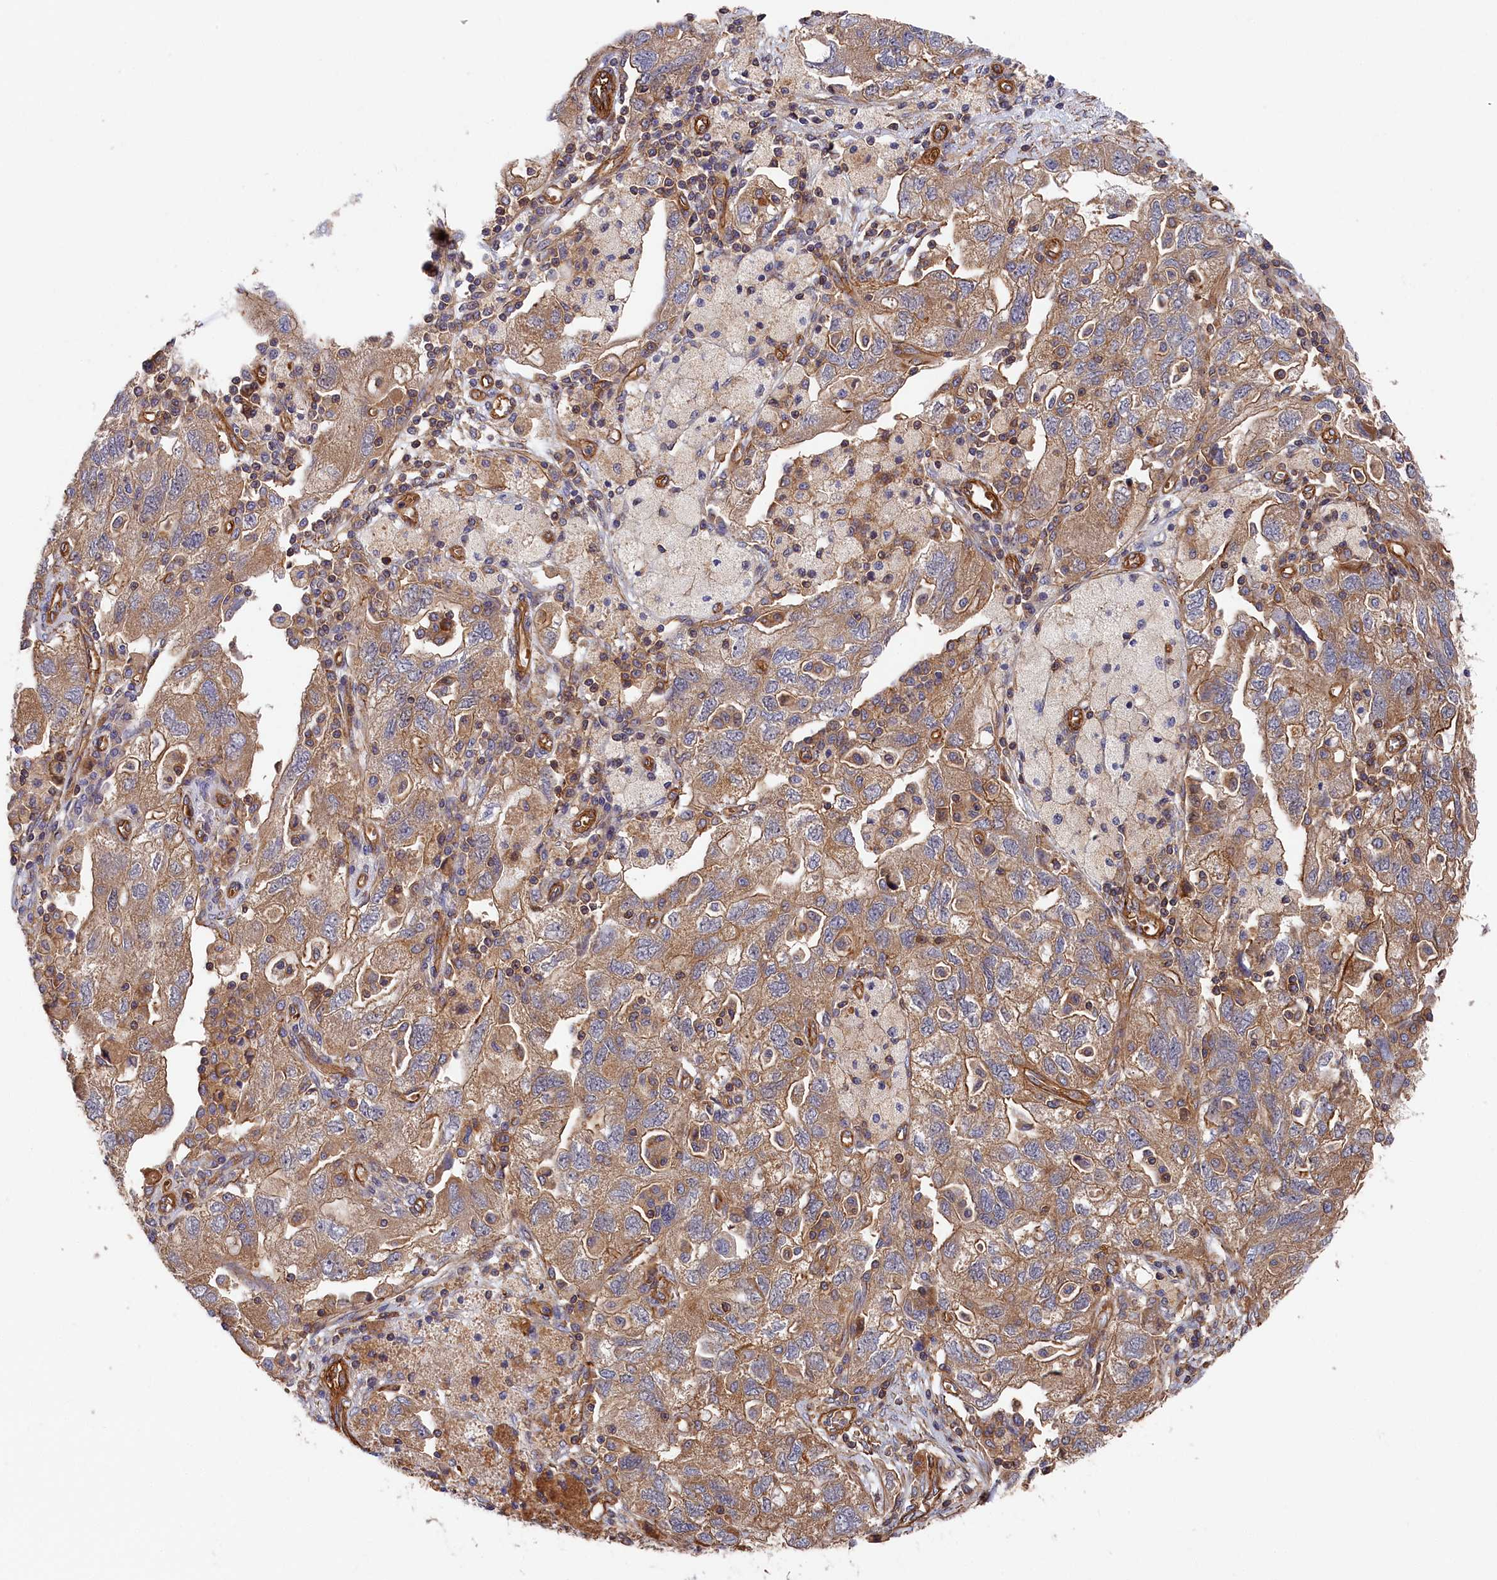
{"staining": {"intensity": "moderate", "quantity": ">75%", "location": "cytoplasmic/membranous"}, "tissue": "ovarian cancer", "cell_type": "Tumor cells", "image_type": "cancer", "snomed": [{"axis": "morphology", "description": "Carcinoma, NOS"}, {"axis": "morphology", "description": "Cystadenocarcinoma, serous, NOS"}, {"axis": "topography", "description": "Ovary"}], "caption": "IHC image of ovarian cancer (carcinoma) stained for a protein (brown), which displays medium levels of moderate cytoplasmic/membranous staining in approximately >75% of tumor cells.", "gene": "LDHD", "patient": {"sex": "female", "age": 69}}